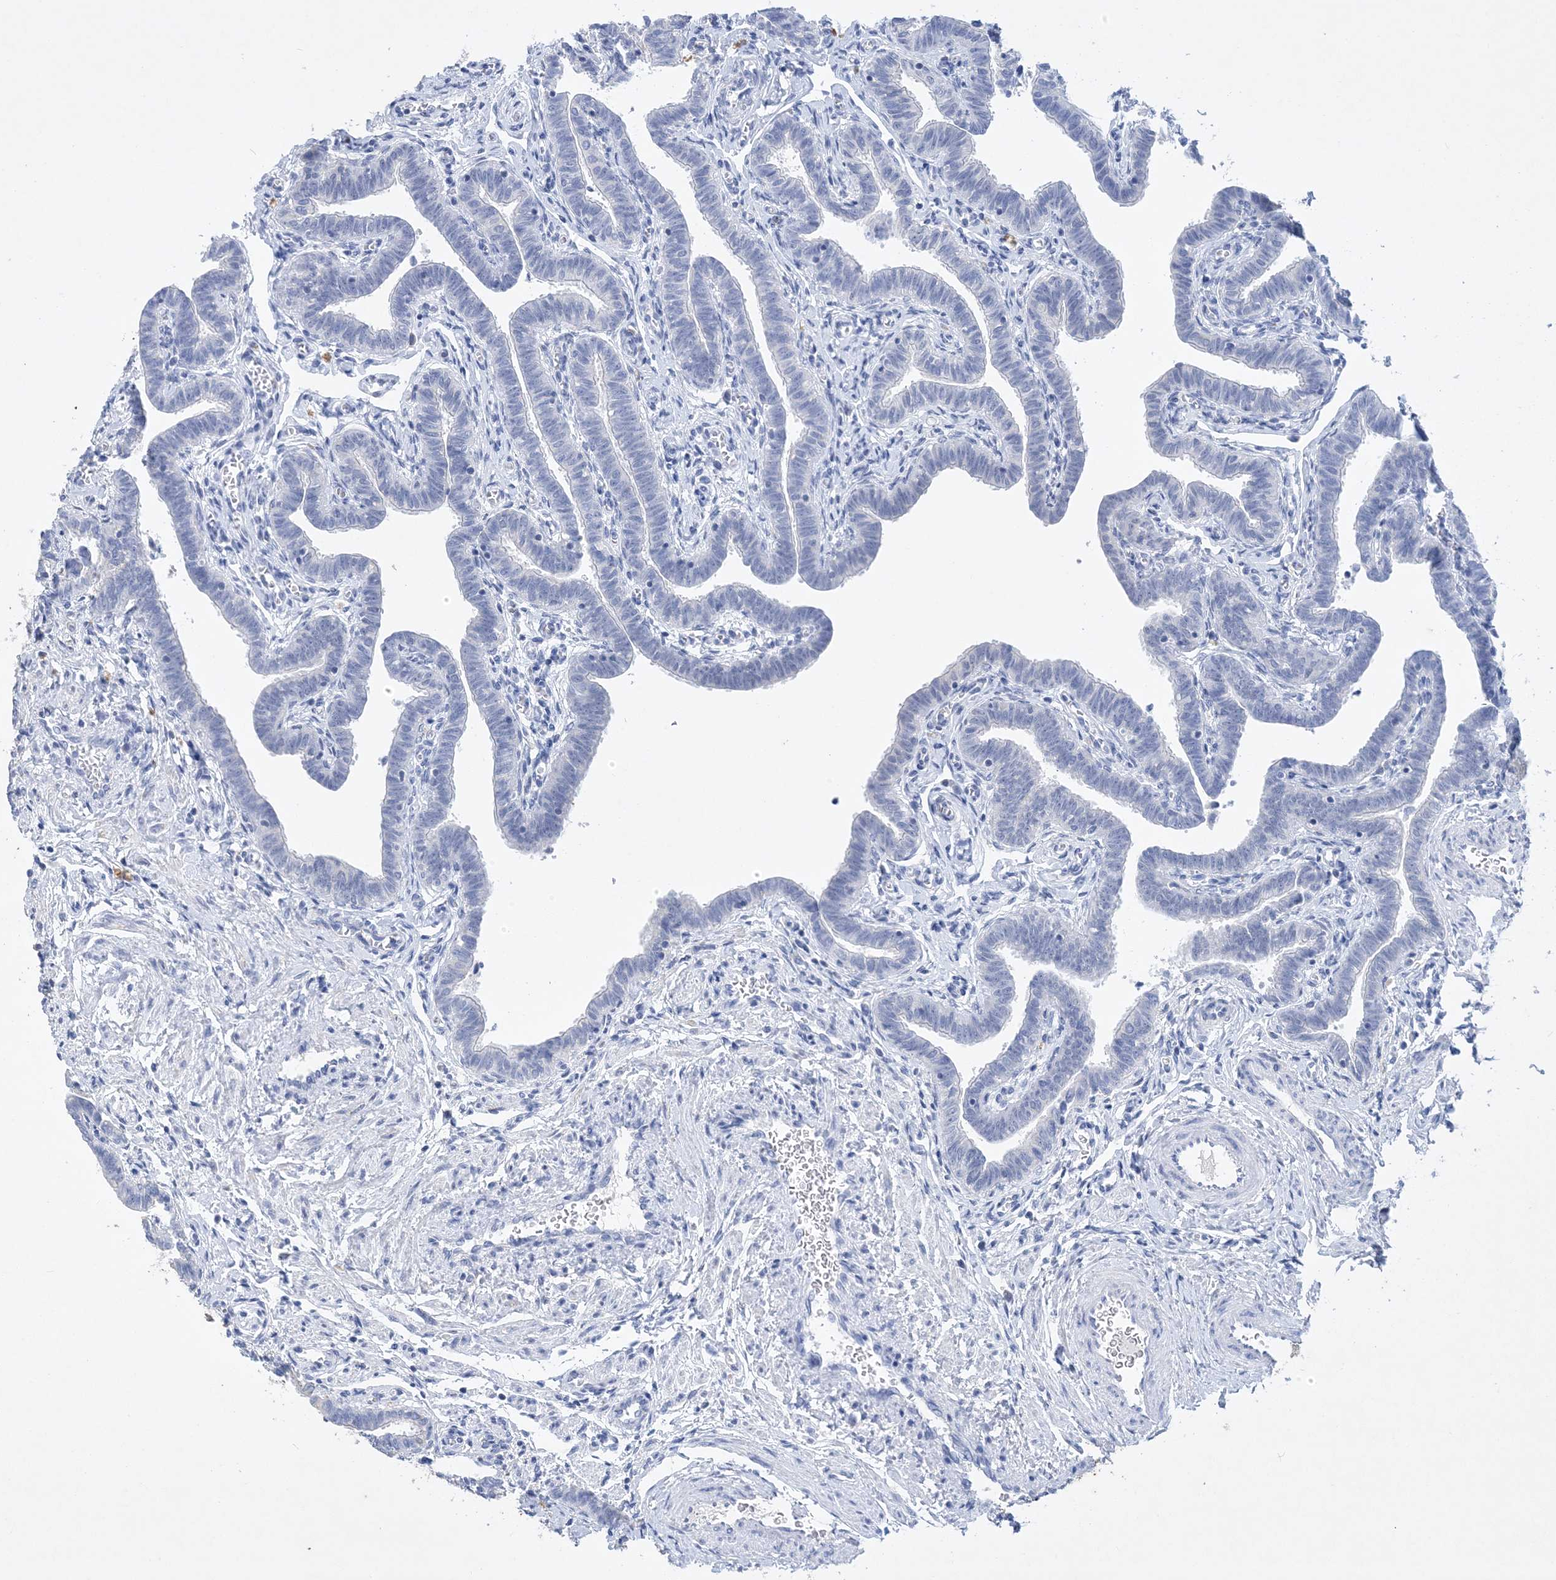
{"staining": {"intensity": "negative", "quantity": "none", "location": "none"}, "tissue": "fallopian tube", "cell_type": "Glandular cells", "image_type": "normal", "snomed": [{"axis": "morphology", "description": "Normal tissue, NOS"}, {"axis": "topography", "description": "Fallopian tube"}], "caption": "Fallopian tube was stained to show a protein in brown. There is no significant staining in glandular cells. (DAB (3,3'-diaminobenzidine) immunohistochemistry (IHC) visualized using brightfield microscopy, high magnification).", "gene": "COPS8", "patient": {"sex": "female", "age": 36}}